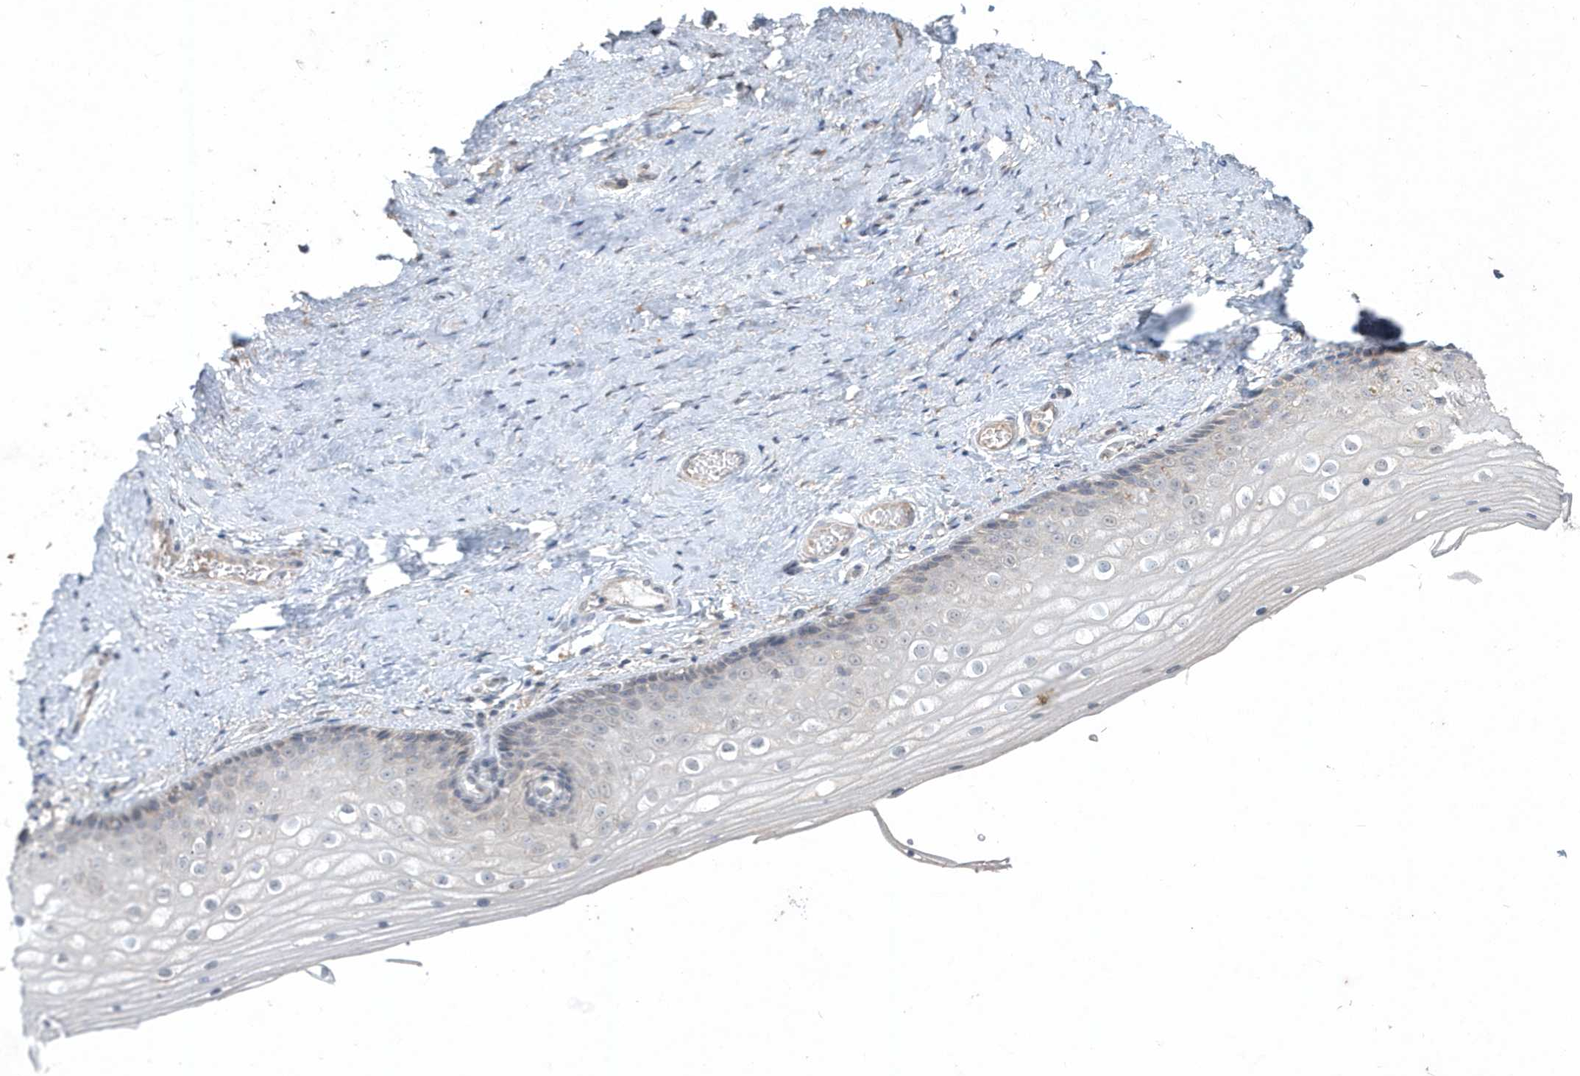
{"staining": {"intensity": "negative", "quantity": "none", "location": "none"}, "tissue": "vagina", "cell_type": "Squamous epithelial cells", "image_type": "normal", "snomed": [{"axis": "morphology", "description": "Normal tissue, NOS"}, {"axis": "topography", "description": "Vagina"}], "caption": "Squamous epithelial cells show no significant protein staining in normal vagina. (DAB (3,3'-diaminobenzidine) immunohistochemistry with hematoxylin counter stain).", "gene": "AKR7A2", "patient": {"sex": "female", "age": 46}}